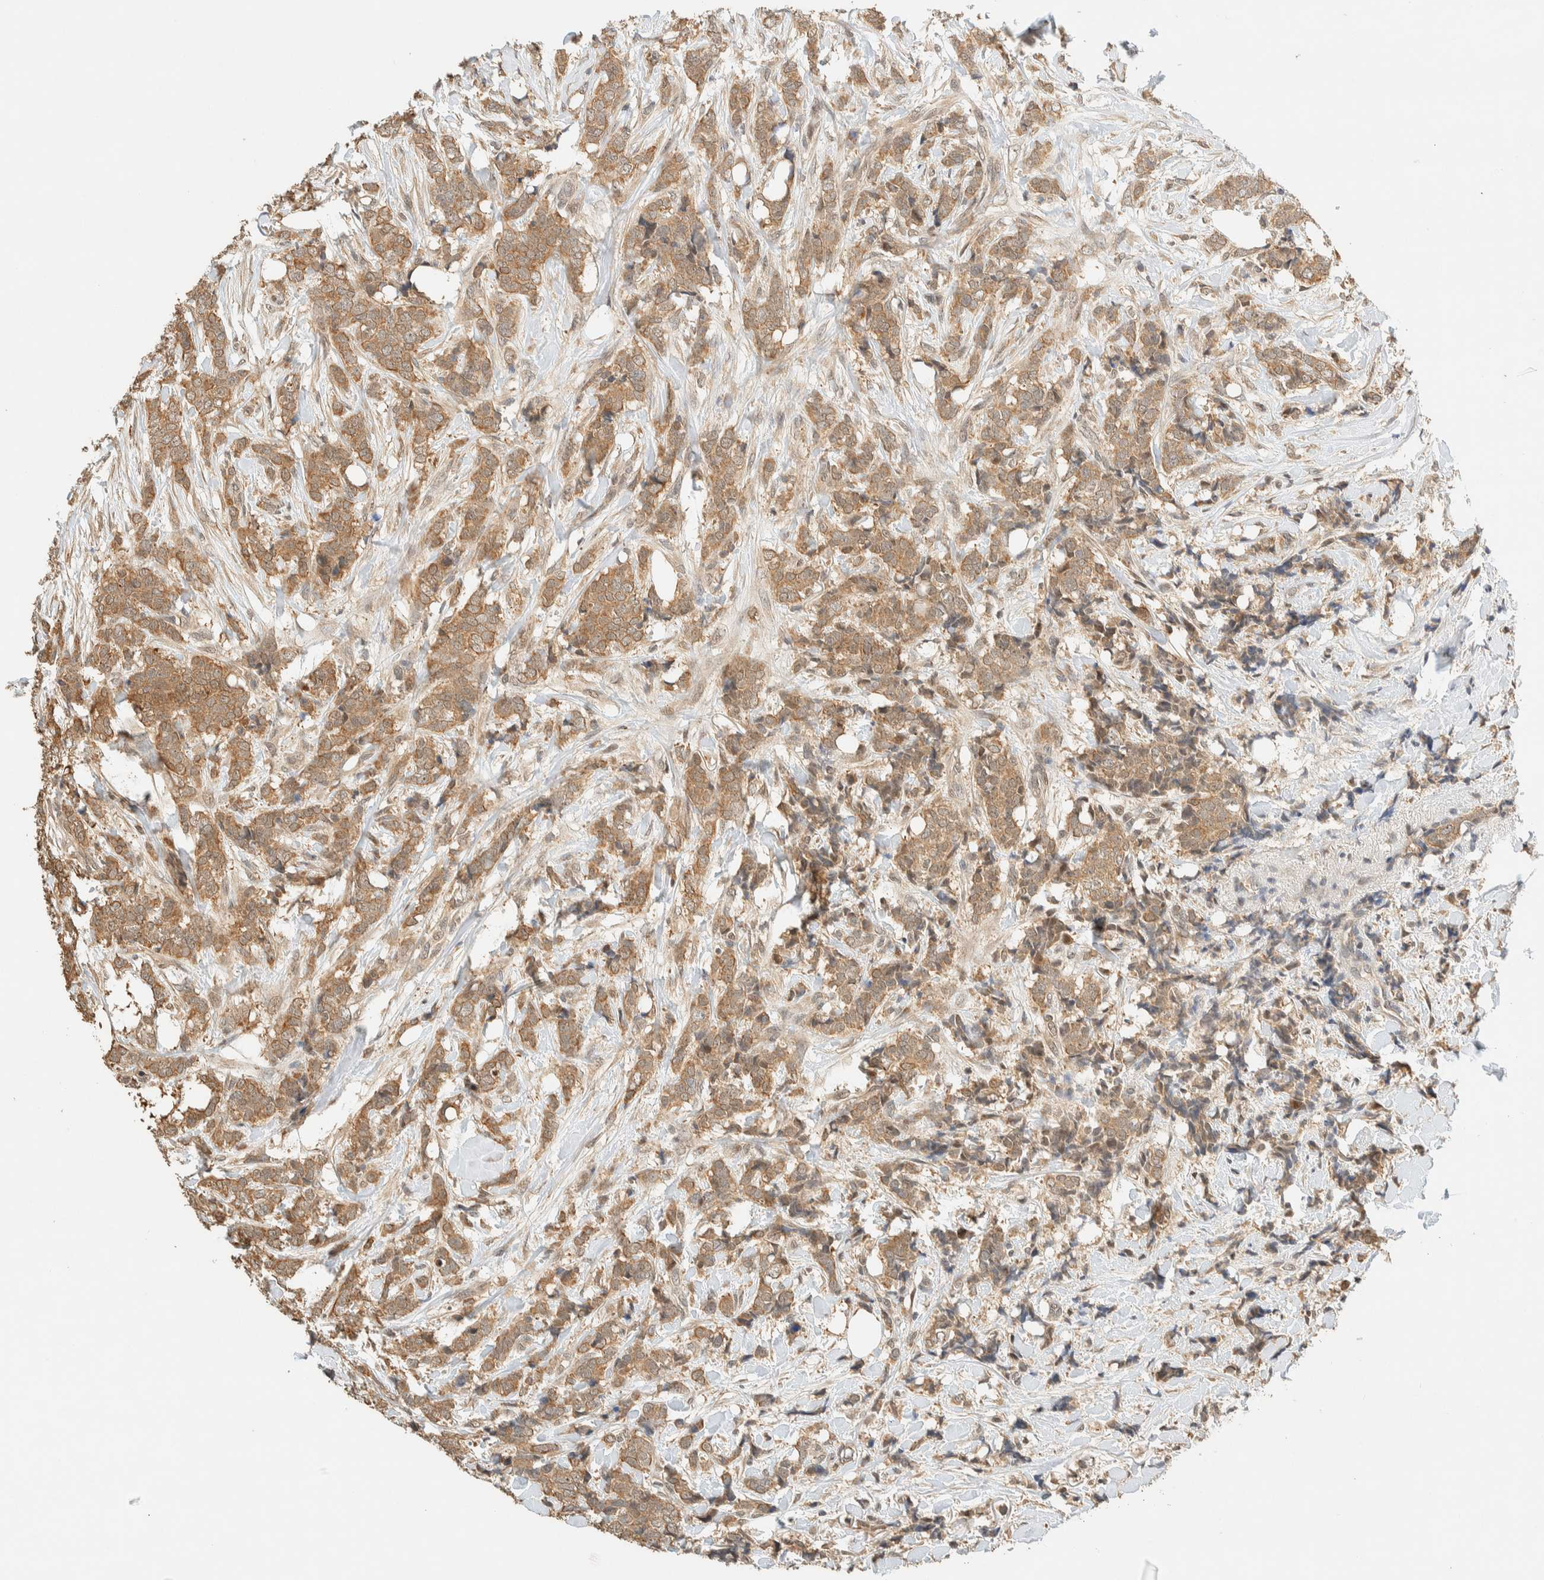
{"staining": {"intensity": "moderate", "quantity": ">75%", "location": "cytoplasmic/membranous"}, "tissue": "breast cancer", "cell_type": "Tumor cells", "image_type": "cancer", "snomed": [{"axis": "morphology", "description": "Lobular carcinoma"}, {"axis": "topography", "description": "Skin"}, {"axis": "topography", "description": "Breast"}], "caption": "This micrograph demonstrates lobular carcinoma (breast) stained with immunohistochemistry to label a protein in brown. The cytoplasmic/membranous of tumor cells show moderate positivity for the protein. Nuclei are counter-stained blue.", "gene": "ZBTB34", "patient": {"sex": "female", "age": 46}}